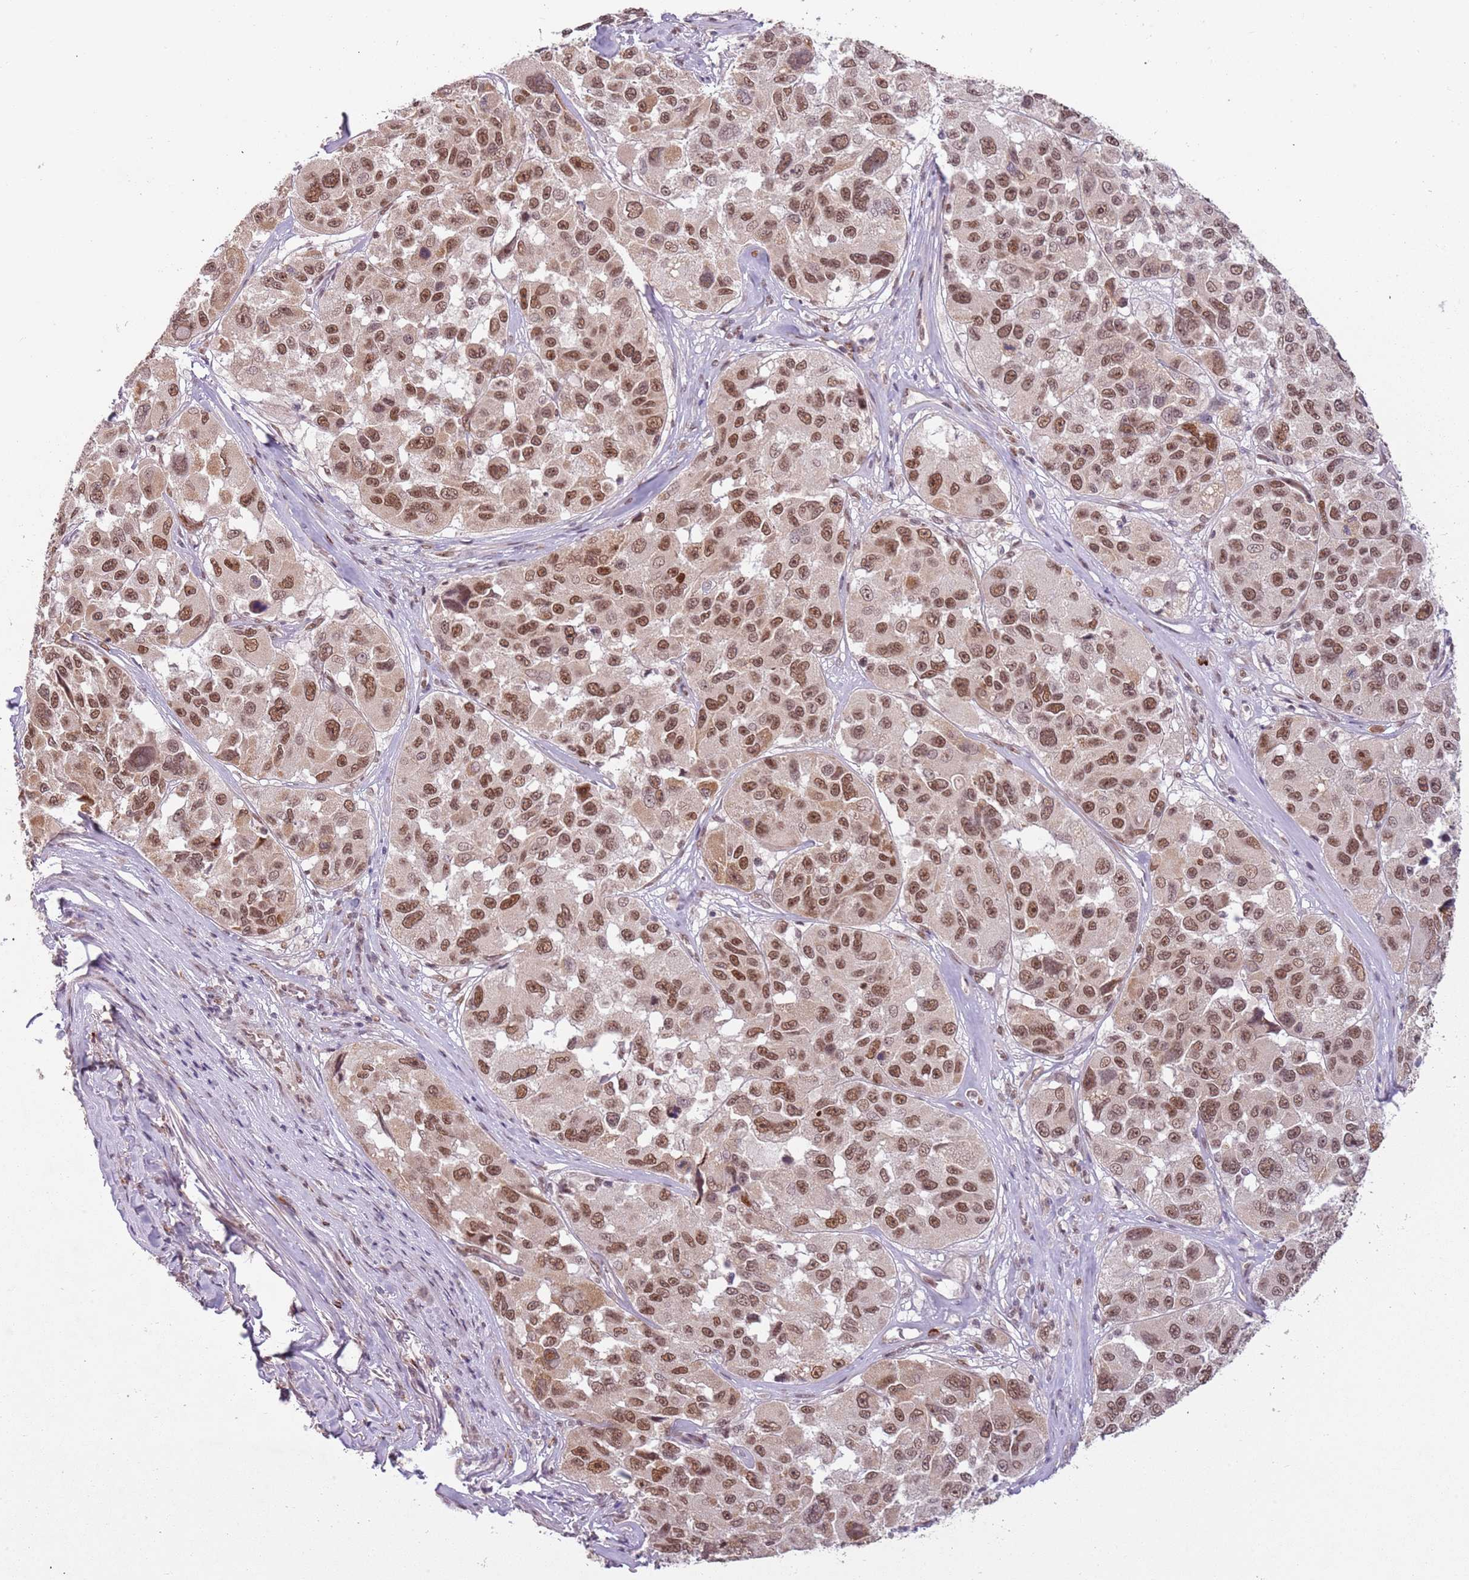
{"staining": {"intensity": "moderate", "quantity": ">75%", "location": "nuclear"}, "tissue": "melanoma", "cell_type": "Tumor cells", "image_type": "cancer", "snomed": [{"axis": "morphology", "description": "Malignant melanoma, NOS"}, {"axis": "topography", "description": "Skin"}], "caption": "A medium amount of moderate nuclear staining is present in about >75% of tumor cells in malignant melanoma tissue.", "gene": "FAM120AOS", "patient": {"sex": "female", "age": 66}}